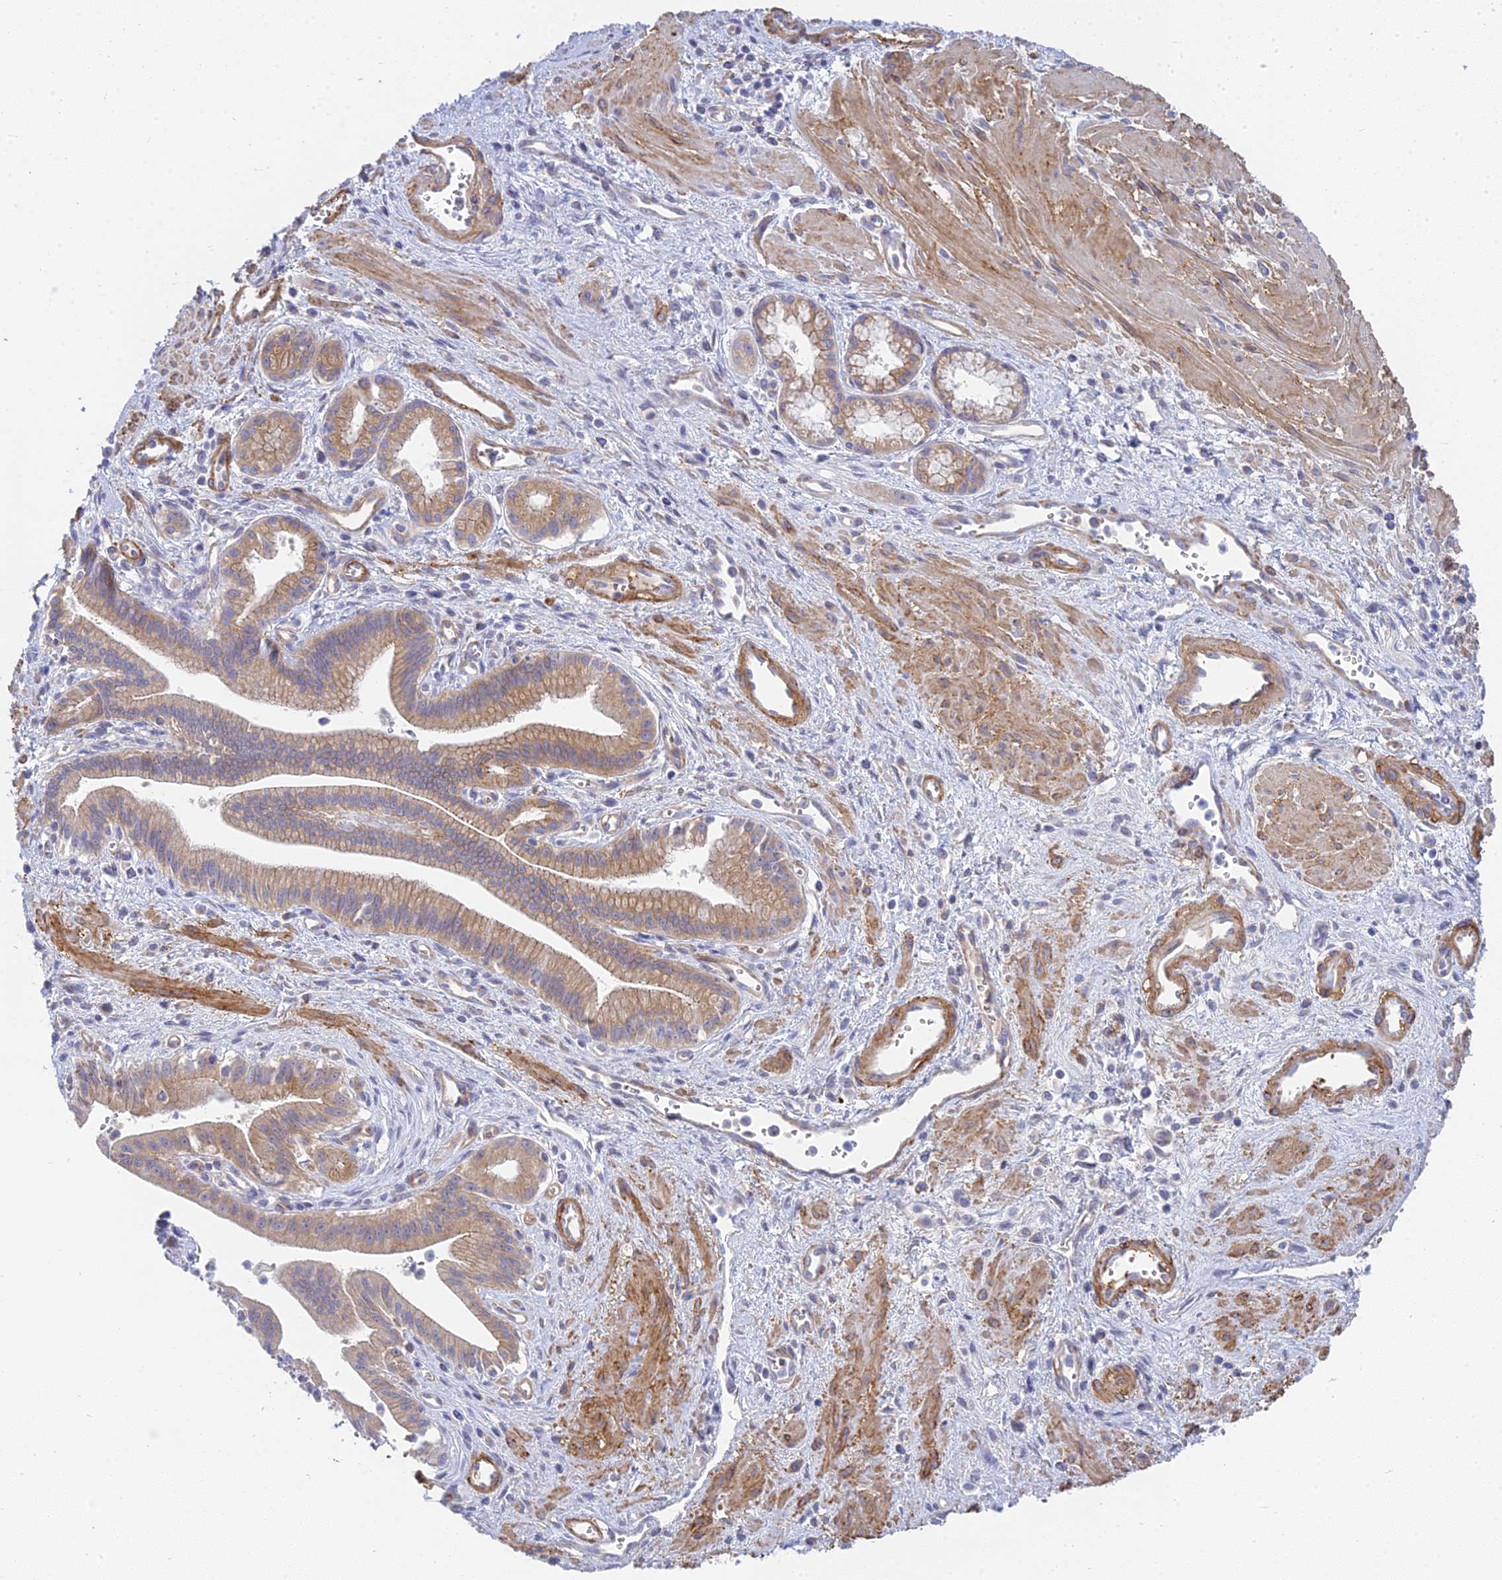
{"staining": {"intensity": "weak", "quantity": ">75%", "location": "cytoplasmic/membranous"}, "tissue": "pancreatic cancer", "cell_type": "Tumor cells", "image_type": "cancer", "snomed": [{"axis": "morphology", "description": "Adenocarcinoma, NOS"}, {"axis": "topography", "description": "Pancreas"}], "caption": "Immunohistochemical staining of pancreatic adenocarcinoma displays low levels of weak cytoplasmic/membranous staining in approximately >75% of tumor cells.", "gene": "MRPL15", "patient": {"sex": "male", "age": 78}}